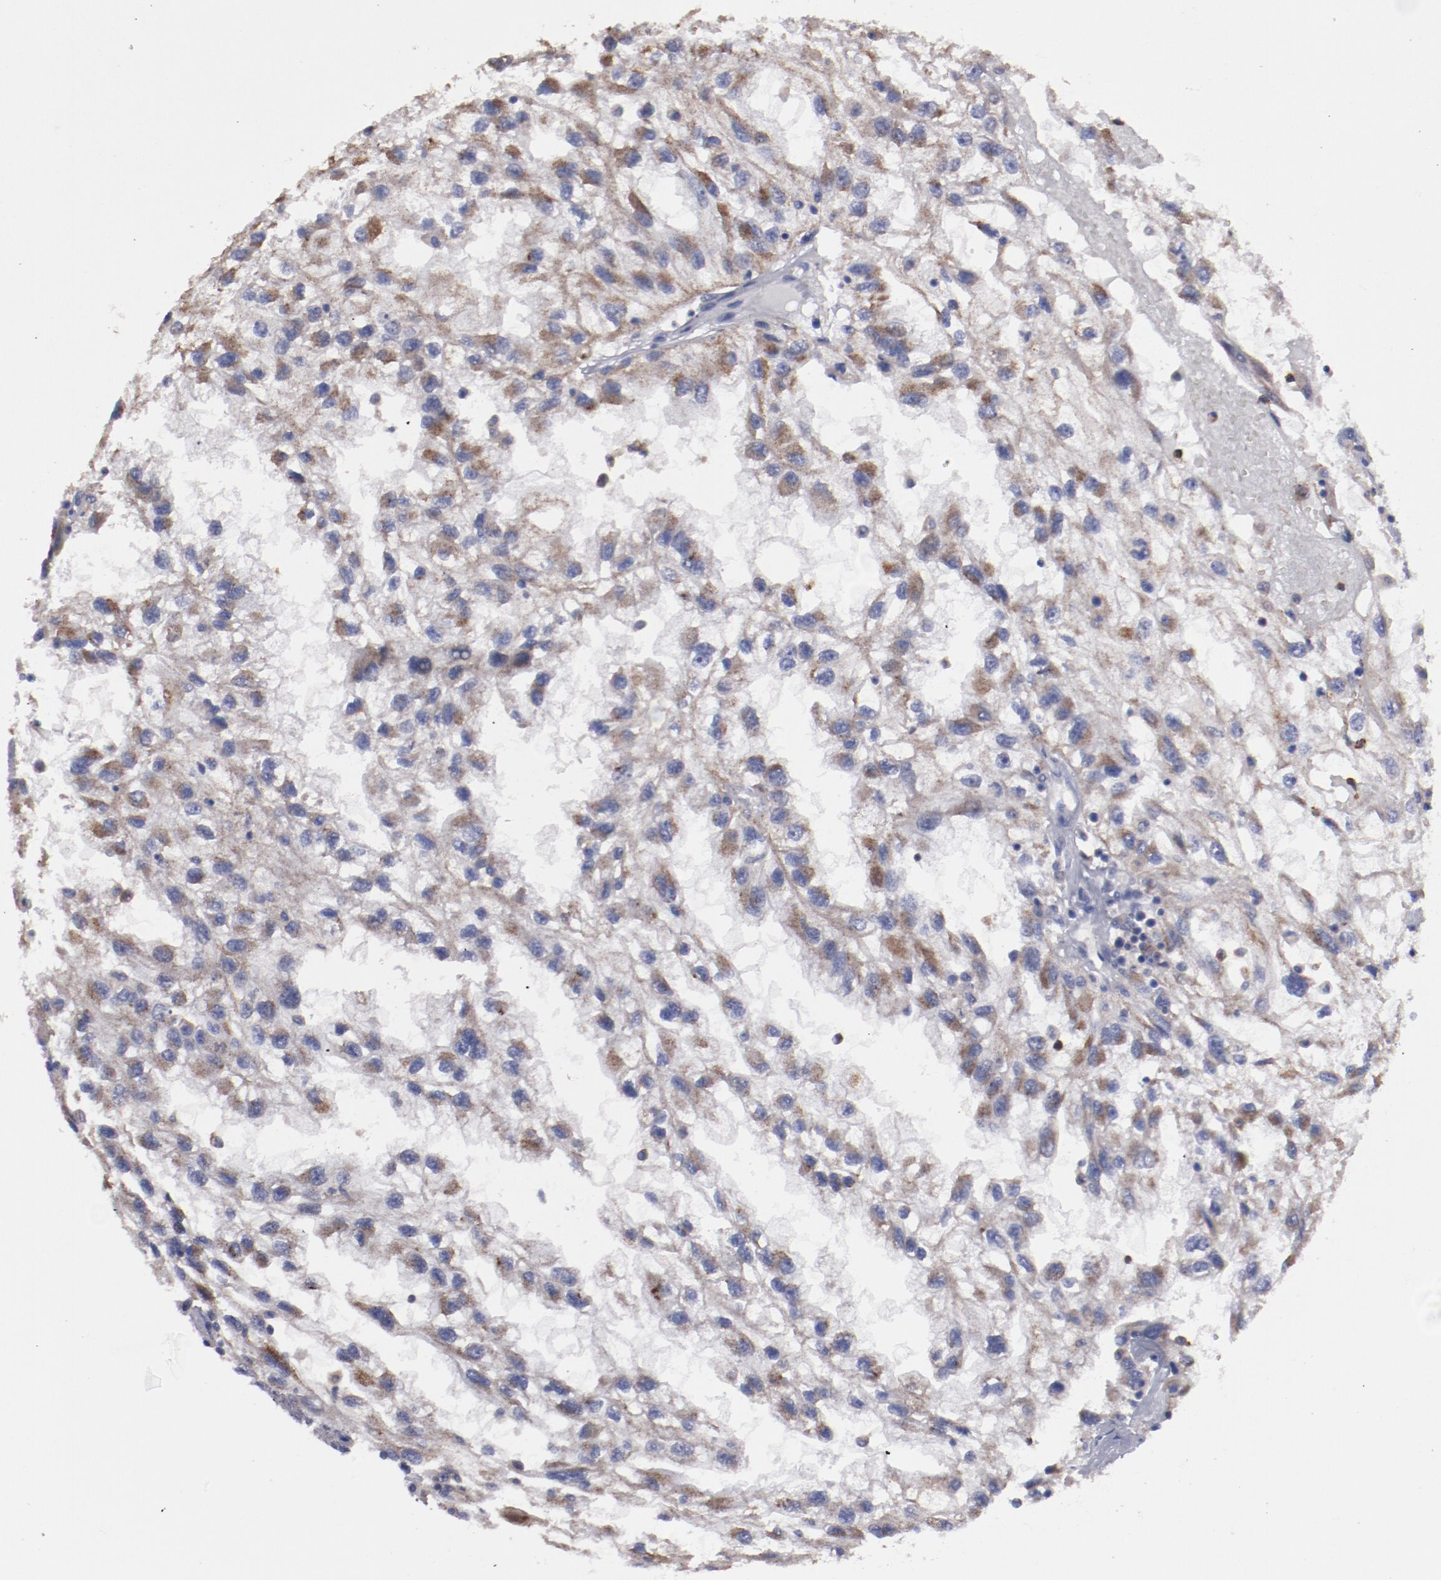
{"staining": {"intensity": "moderate", "quantity": ">75%", "location": "cytoplasmic/membranous"}, "tissue": "renal cancer", "cell_type": "Tumor cells", "image_type": "cancer", "snomed": [{"axis": "morphology", "description": "Normal tissue, NOS"}, {"axis": "morphology", "description": "Adenocarcinoma, NOS"}, {"axis": "topography", "description": "Kidney"}], "caption": "IHC photomicrograph of adenocarcinoma (renal) stained for a protein (brown), which shows medium levels of moderate cytoplasmic/membranous staining in approximately >75% of tumor cells.", "gene": "FGR", "patient": {"sex": "male", "age": 71}}